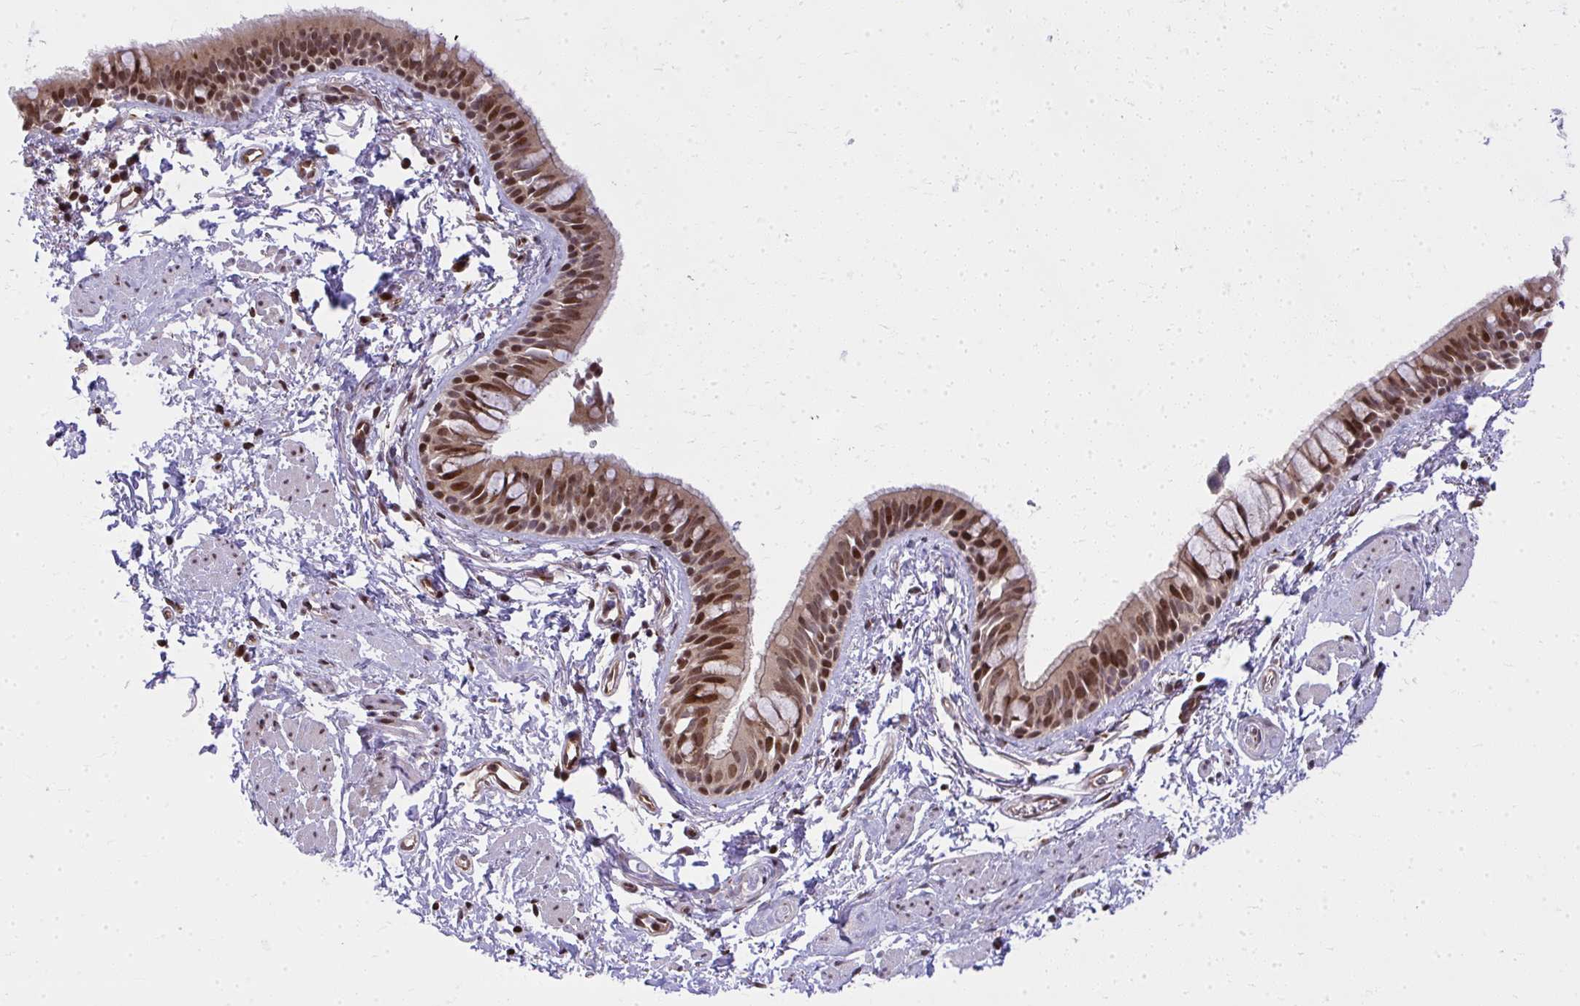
{"staining": {"intensity": "moderate", "quantity": ">75%", "location": "nuclear"}, "tissue": "bronchus", "cell_type": "Respiratory epithelial cells", "image_type": "normal", "snomed": [{"axis": "morphology", "description": "Normal tissue, NOS"}, {"axis": "topography", "description": "Lymph node"}, {"axis": "topography", "description": "Cartilage tissue"}, {"axis": "topography", "description": "Bronchus"}], "caption": "This image exhibits immunohistochemistry staining of normal human bronchus, with medium moderate nuclear staining in about >75% of respiratory epithelial cells.", "gene": "PIGY", "patient": {"sex": "female", "age": 70}}